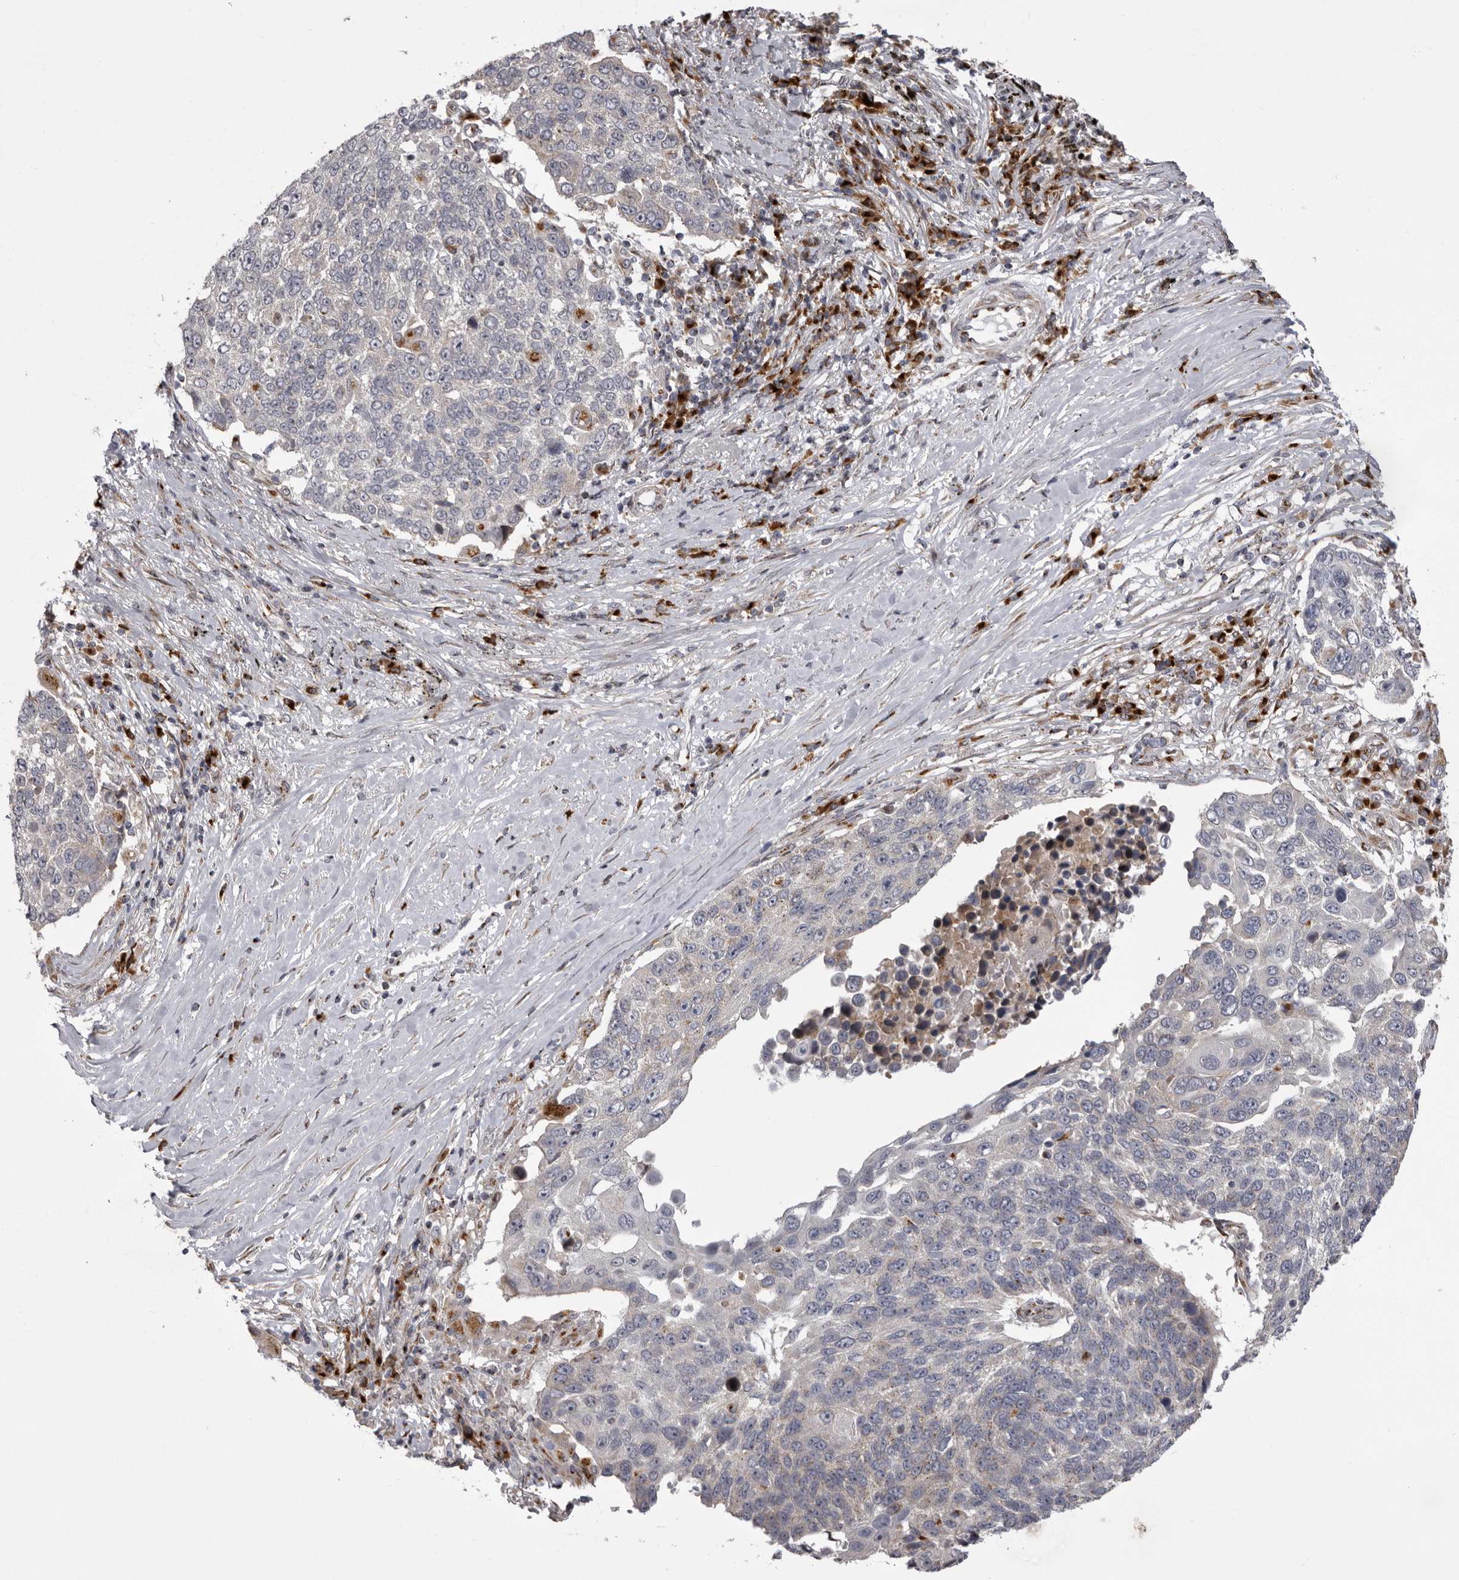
{"staining": {"intensity": "negative", "quantity": "none", "location": "none"}, "tissue": "lung cancer", "cell_type": "Tumor cells", "image_type": "cancer", "snomed": [{"axis": "morphology", "description": "Squamous cell carcinoma, NOS"}, {"axis": "topography", "description": "Lung"}], "caption": "A high-resolution histopathology image shows IHC staining of lung squamous cell carcinoma, which exhibits no significant expression in tumor cells.", "gene": "WDR47", "patient": {"sex": "male", "age": 66}}